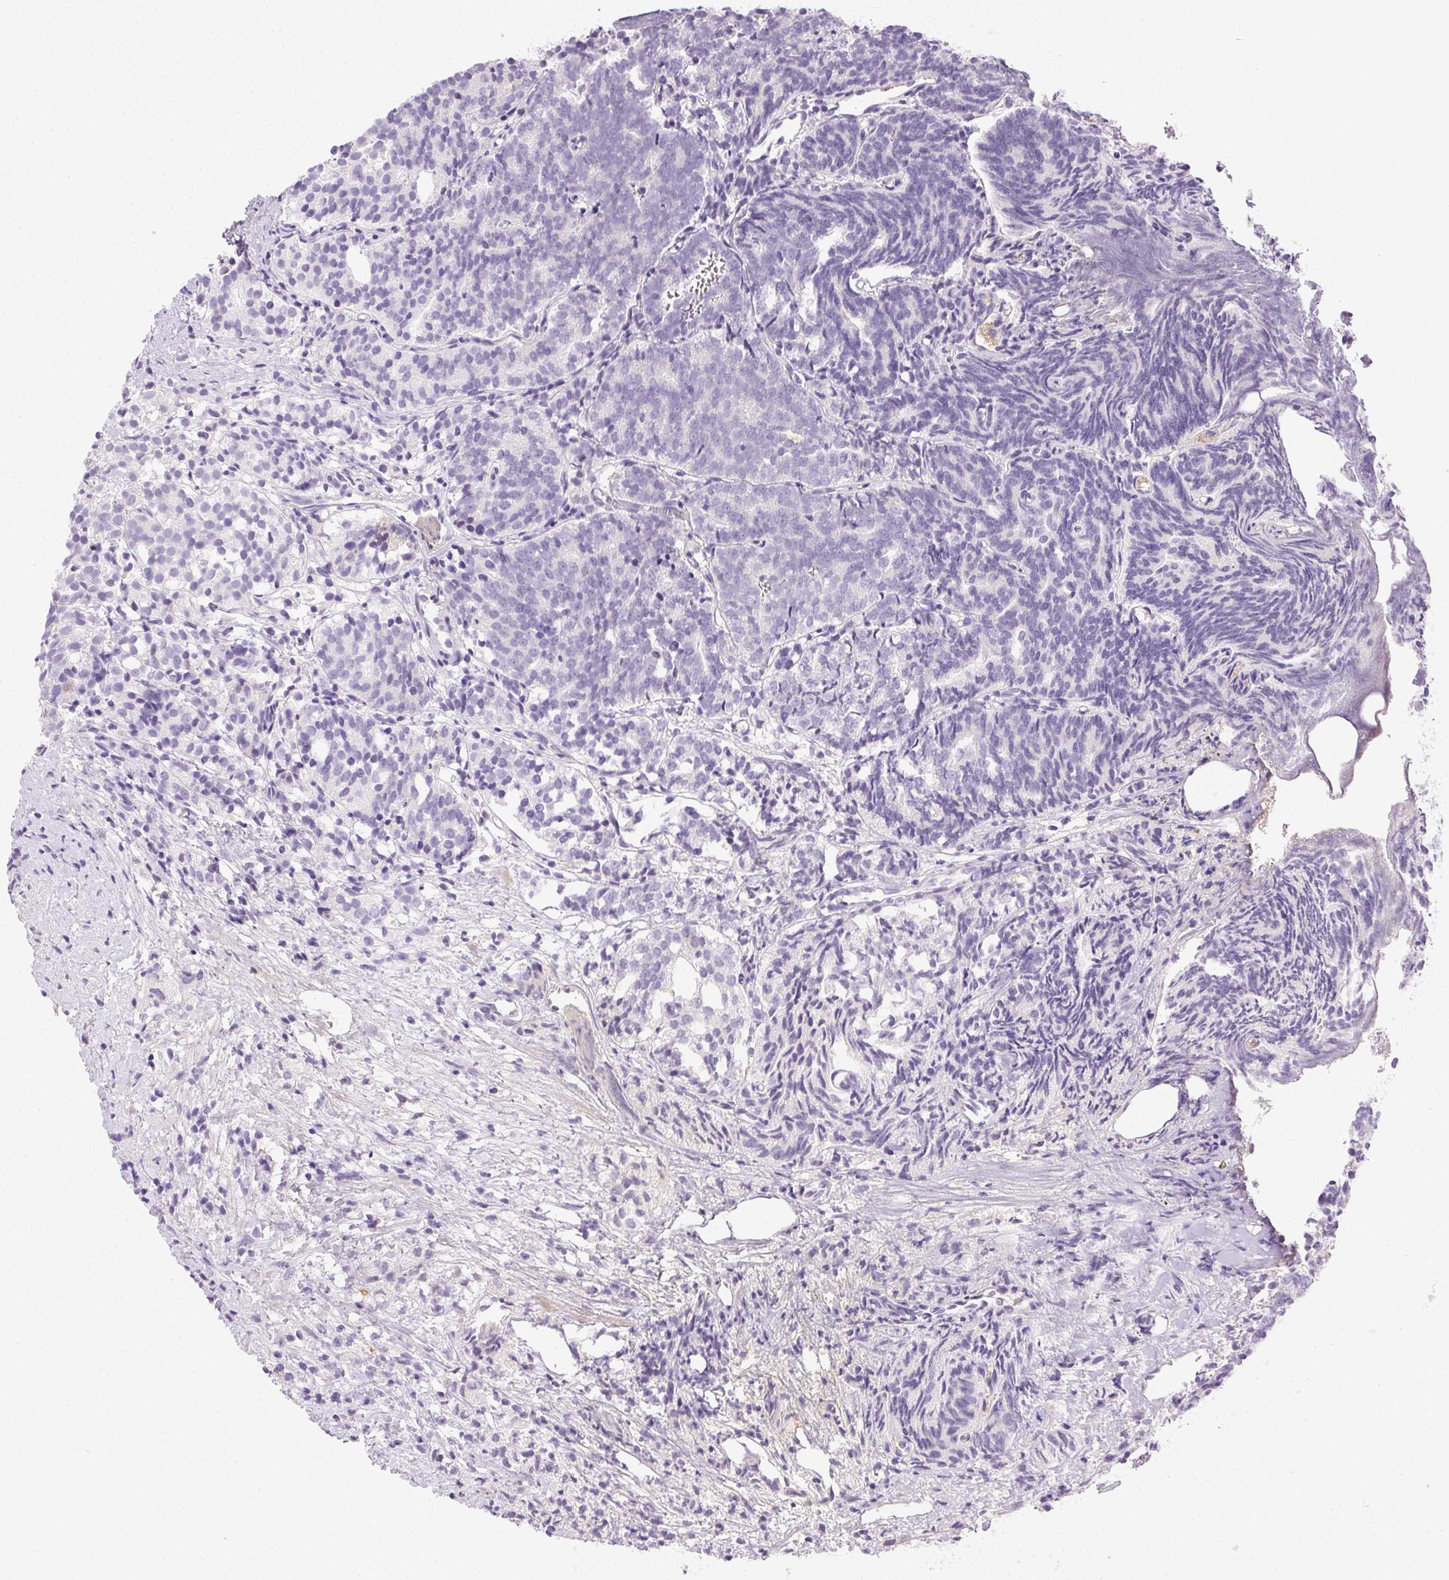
{"staining": {"intensity": "negative", "quantity": "none", "location": "none"}, "tissue": "prostate cancer", "cell_type": "Tumor cells", "image_type": "cancer", "snomed": [{"axis": "morphology", "description": "Adenocarcinoma, High grade"}, {"axis": "topography", "description": "Prostate"}], "caption": "Immunohistochemistry (IHC) image of neoplastic tissue: human prostate high-grade adenocarcinoma stained with DAB (3,3'-diaminobenzidine) demonstrates no significant protein expression in tumor cells.", "gene": "BPIFB2", "patient": {"sex": "male", "age": 53}}